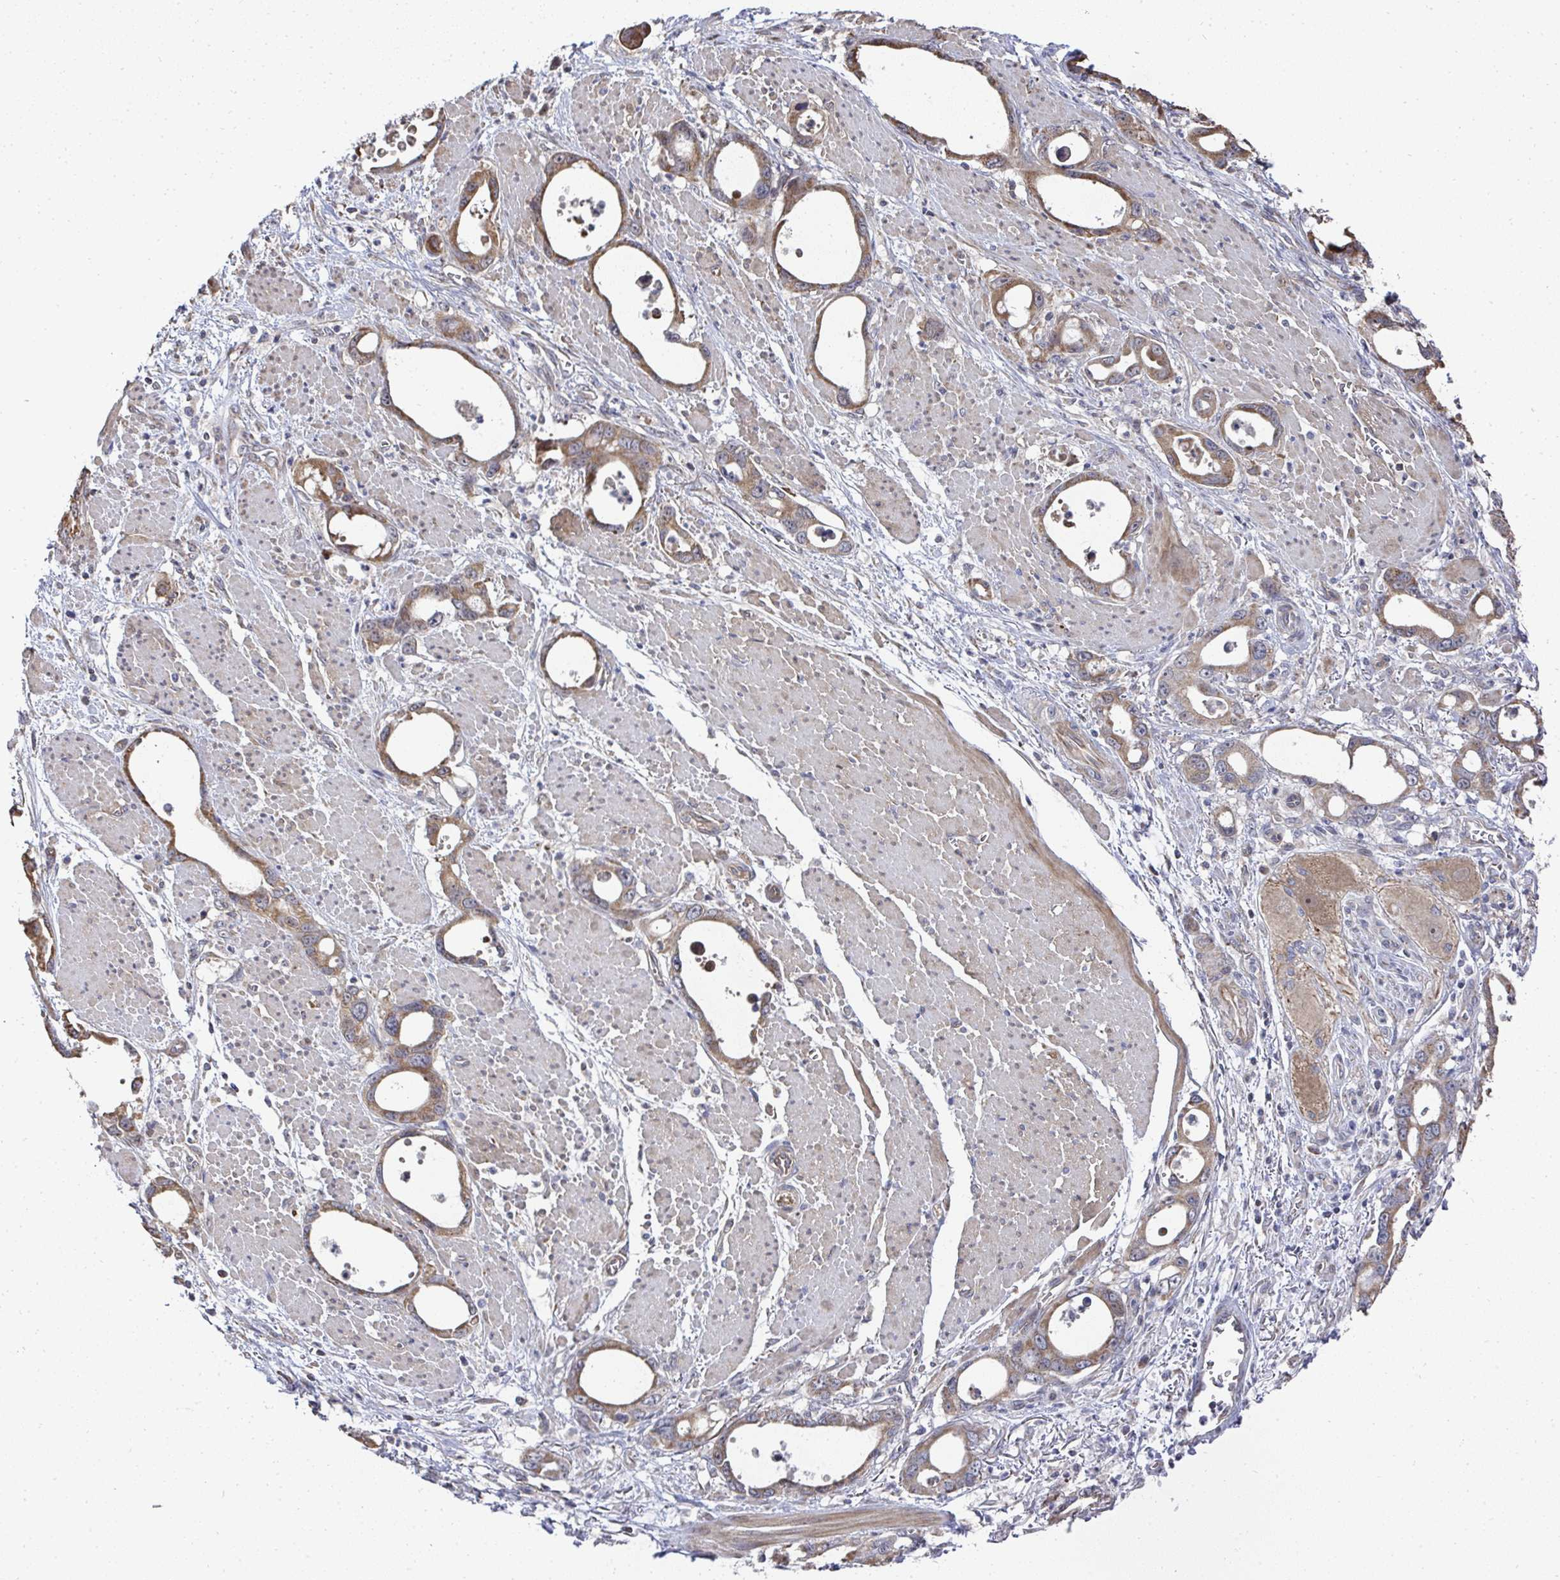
{"staining": {"intensity": "moderate", "quantity": ">75%", "location": "cytoplasmic/membranous"}, "tissue": "stomach cancer", "cell_type": "Tumor cells", "image_type": "cancer", "snomed": [{"axis": "morphology", "description": "Adenocarcinoma, NOS"}, {"axis": "topography", "description": "Stomach, upper"}], "caption": "Immunohistochemistry micrograph of neoplastic tissue: human stomach cancer (adenocarcinoma) stained using IHC exhibits medium levels of moderate protein expression localized specifically in the cytoplasmic/membranous of tumor cells, appearing as a cytoplasmic/membranous brown color.", "gene": "AGTPBP1", "patient": {"sex": "male", "age": 74}}